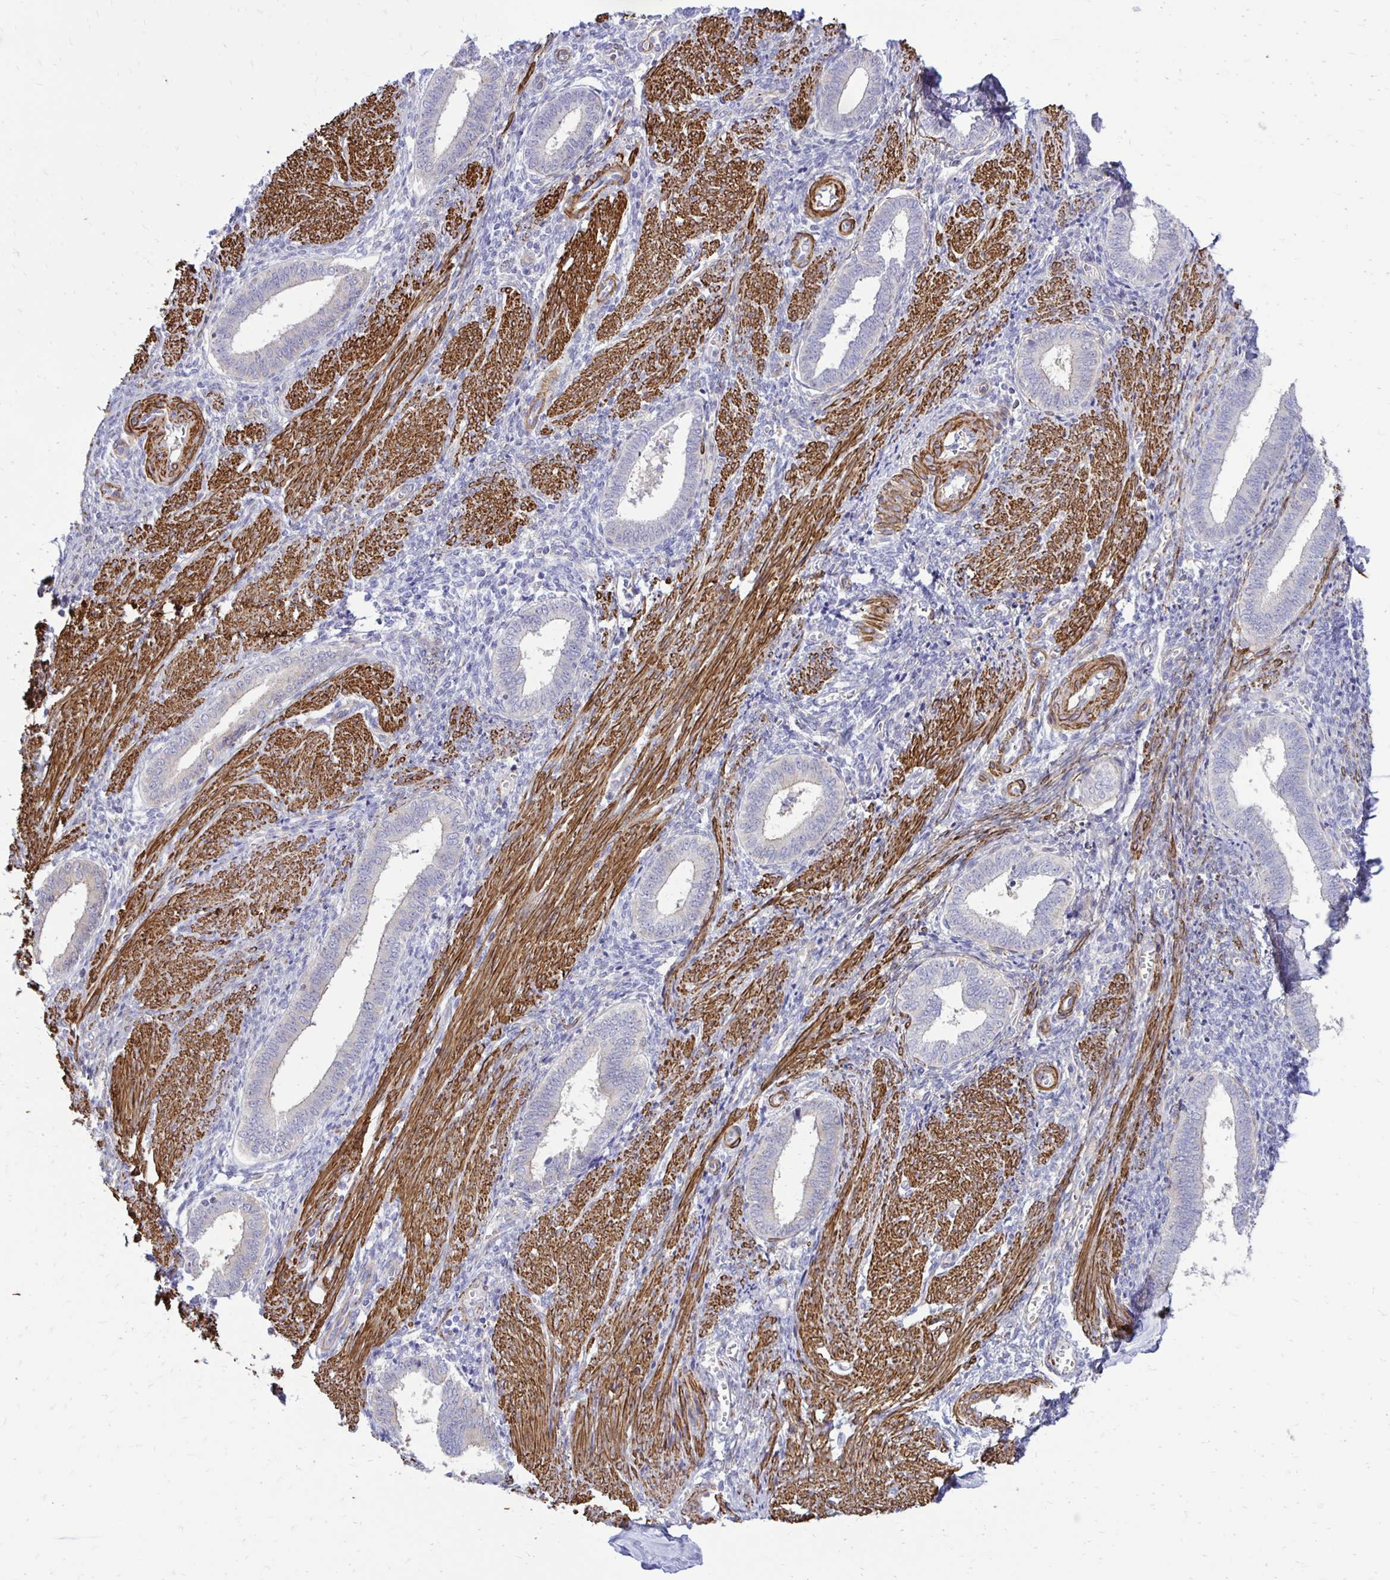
{"staining": {"intensity": "moderate", "quantity": "<25%", "location": "cytoplasmic/membranous"}, "tissue": "endometrium", "cell_type": "Cells in endometrial stroma", "image_type": "normal", "snomed": [{"axis": "morphology", "description": "Normal tissue, NOS"}, {"axis": "topography", "description": "Endometrium"}], "caption": "High-power microscopy captured an IHC photomicrograph of unremarkable endometrium, revealing moderate cytoplasmic/membranous expression in approximately <25% of cells in endometrial stroma.", "gene": "CTPS1", "patient": {"sex": "female", "age": 42}}